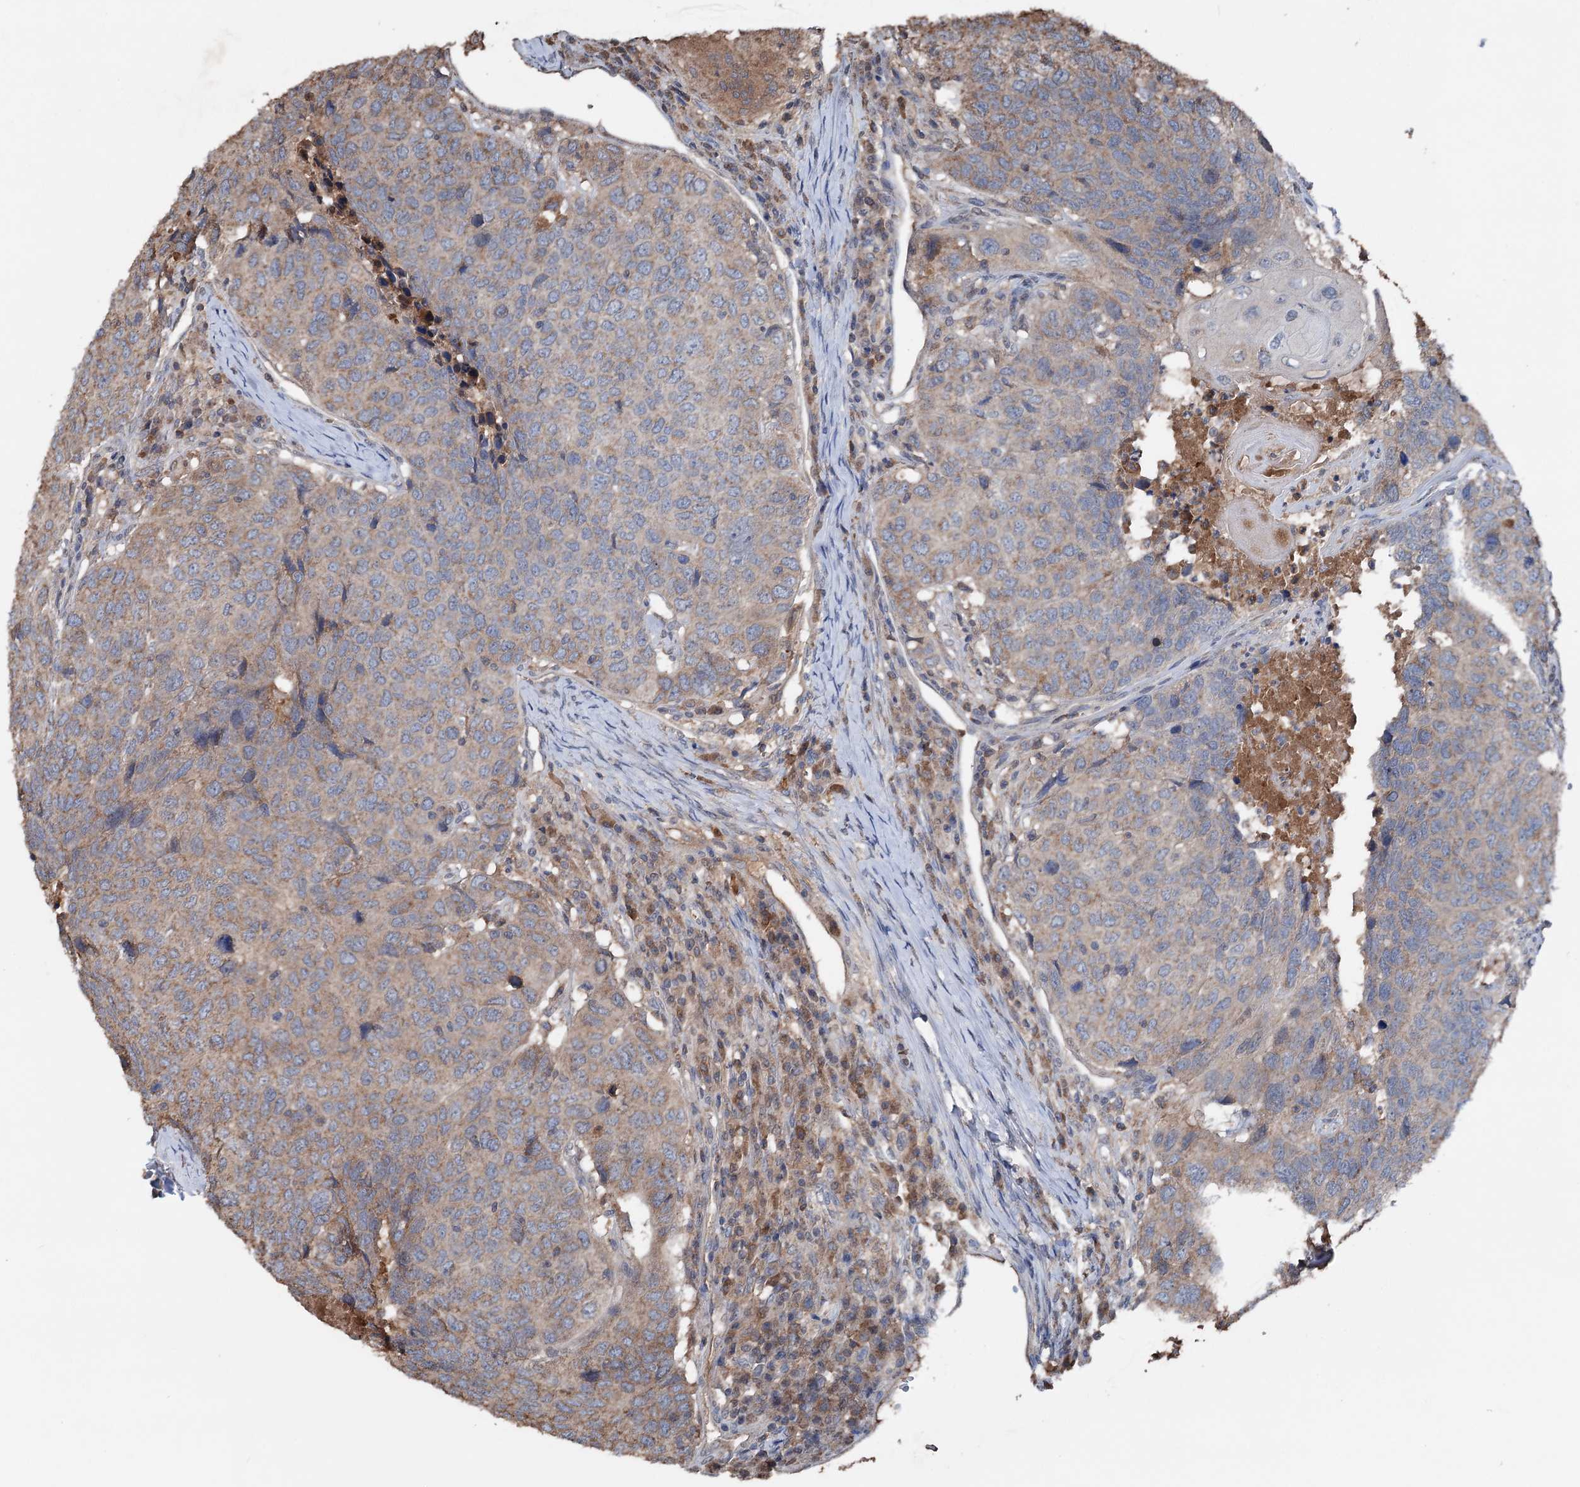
{"staining": {"intensity": "moderate", "quantity": "25%-75%", "location": "cytoplasmic/membranous"}, "tissue": "head and neck cancer", "cell_type": "Tumor cells", "image_type": "cancer", "snomed": [{"axis": "morphology", "description": "Squamous cell carcinoma, NOS"}, {"axis": "topography", "description": "Head-Neck"}], "caption": "Human head and neck cancer stained with a brown dye exhibits moderate cytoplasmic/membranous positive expression in about 25%-75% of tumor cells.", "gene": "ARL13A", "patient": {"sex": "male", "age": 66}}